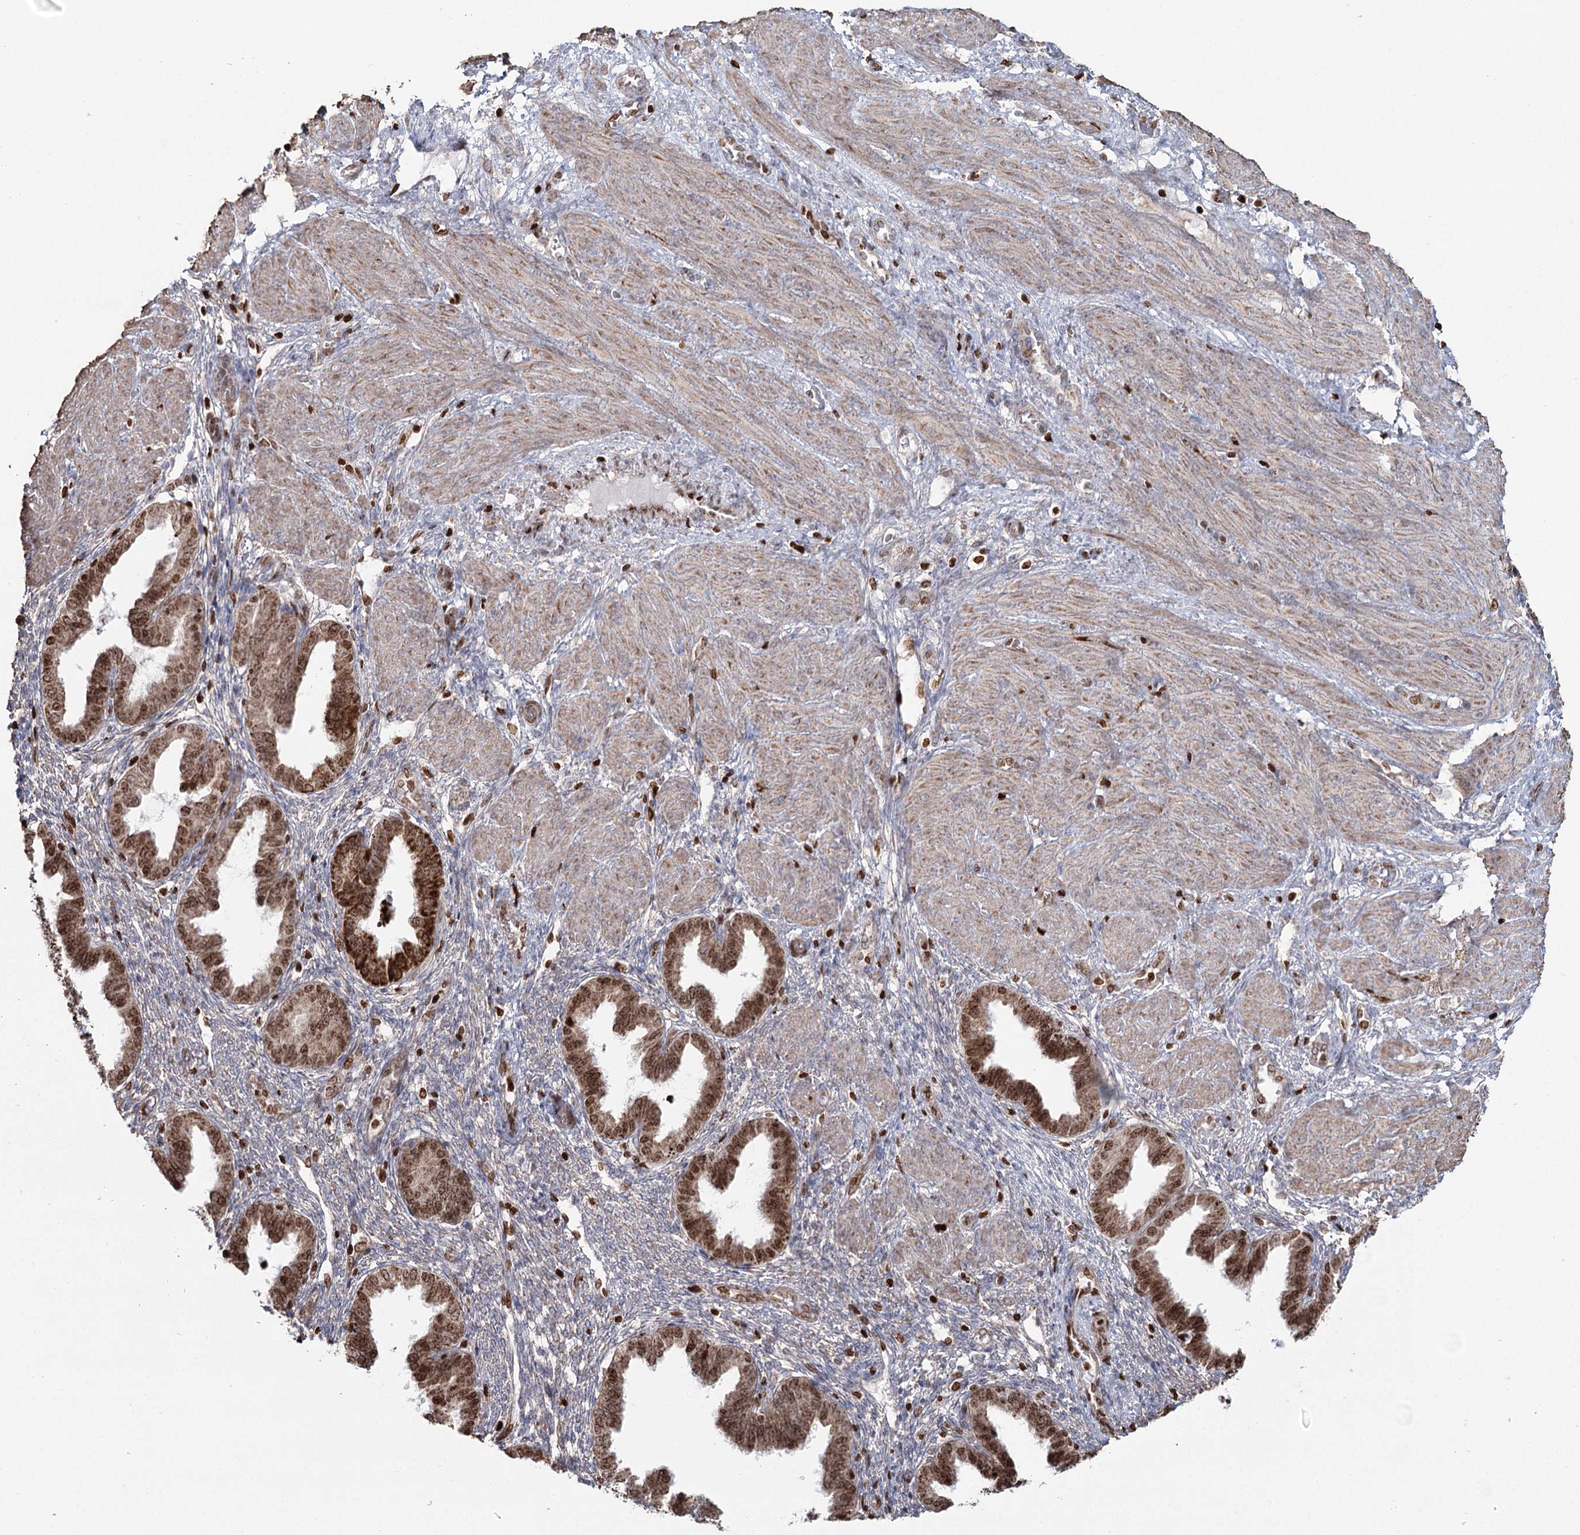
{"staining": {"intensity": "moderate", "quantity": "25%-75%", "location": "cytoplasmic/membranous,nuclear"}, "tissue": "endometrium", "cell_type": "Cells in endometrial stroma", "image_type": "normal", "snomed": [{"axis": "morphology", "description": "Normal tissue, NOS"}, {"axis": "topography", "description": "Endometrium"}], "caption": "IHC micrograph of normal endometrium: human endometrium stained using immunohistochemistry (IHC) exhibits medium levels of moderate protein expression localized specifically in the cytoplasmic/membranous,nuclear of cells in endometrial stroma, appearing as a cytoplasmic/membranous,nuclear brown color.", "gene": "PDHX", "patient": {"sex": "female", "age": 33}}